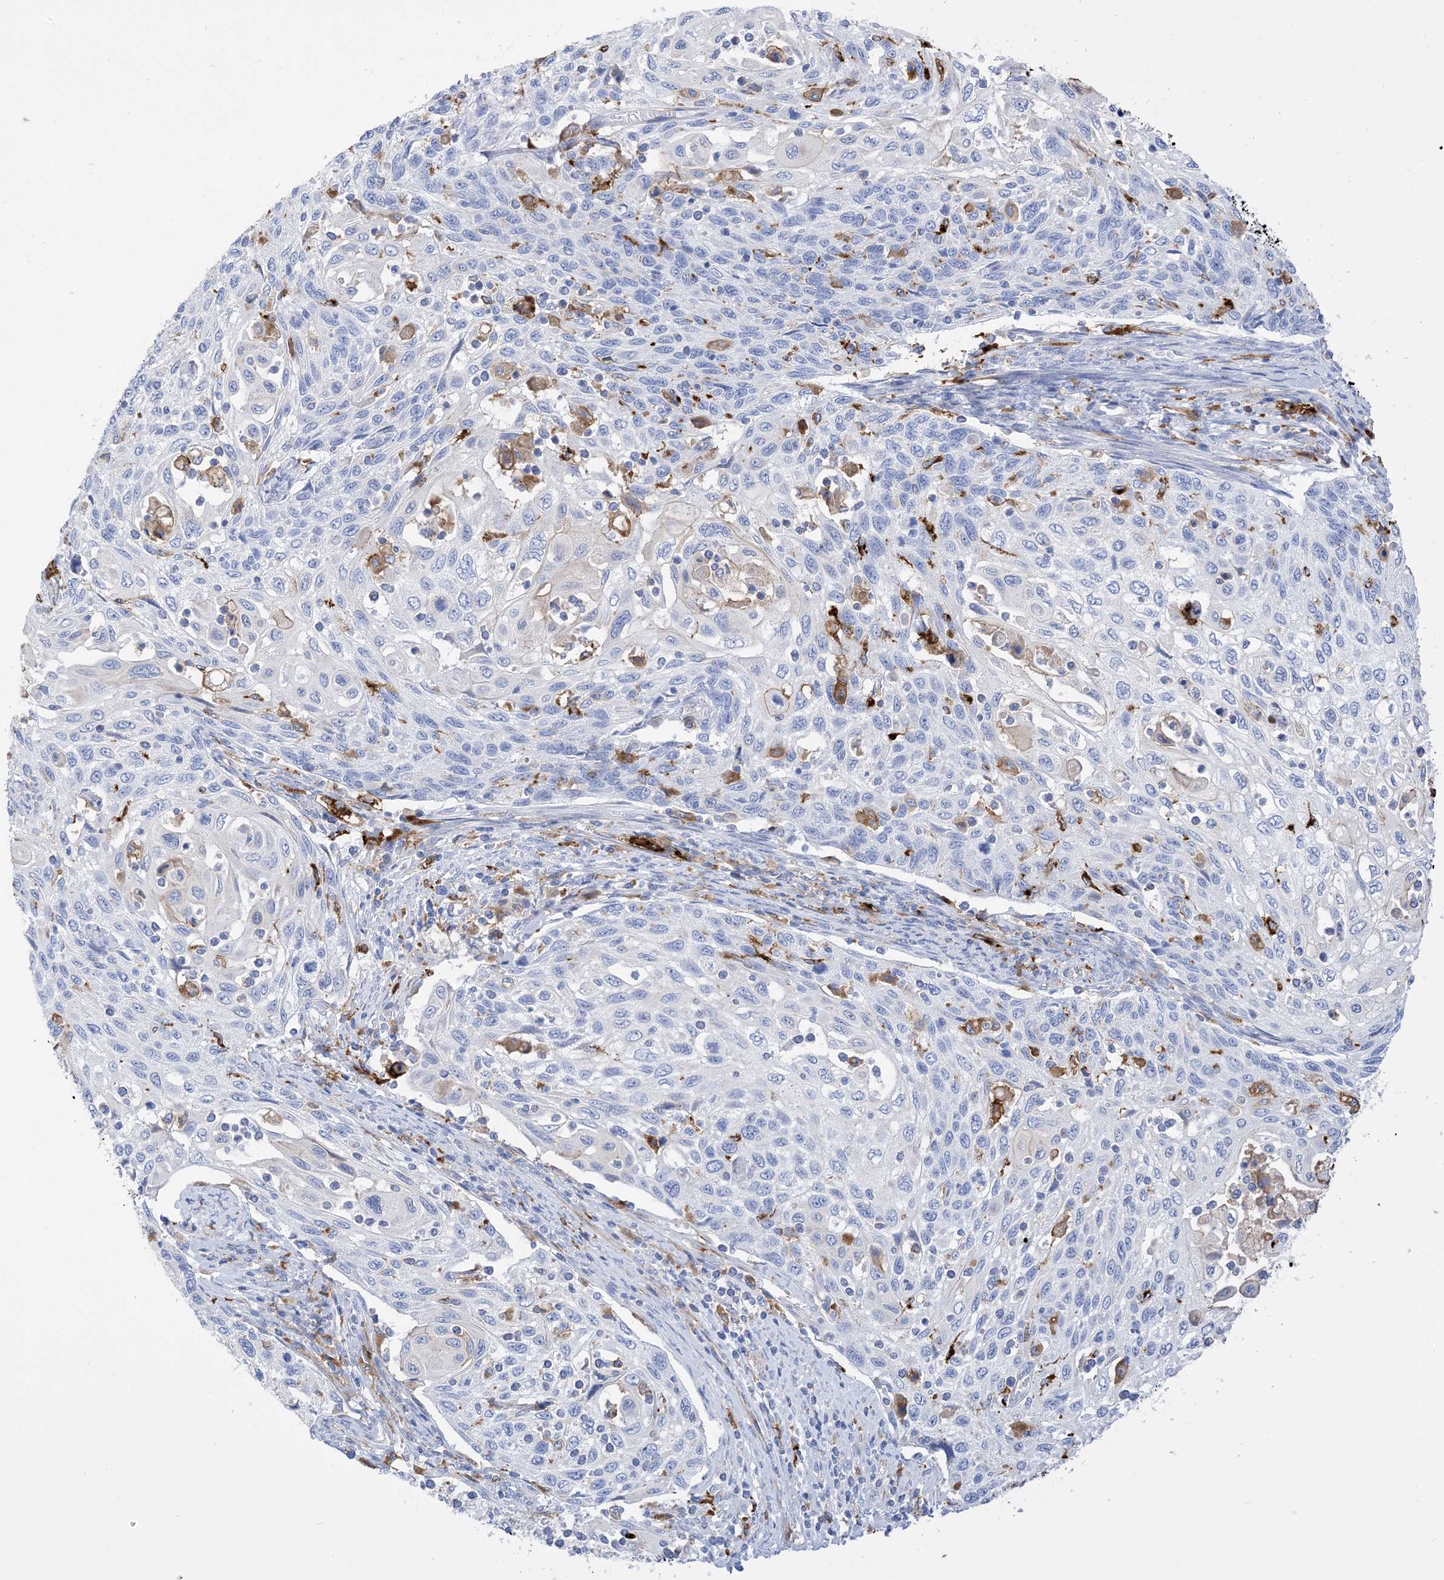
{"staining": {"intensity": "negative", "quantity": "none", "location": "none"}, "tissue": "cervical cancer", "cell_type": "Tumor cells", "image_type": "cancer", "snomed": [{"axis": "morphology", "description": "Squamous cell carcinoma, NOS"}, {"axis": "topography", "description": "Cervix"}], "caption": "Immunohistochemistry histopathology image of human cervical cancer stained for a protein (brown), which reveals no staining in tumor cells.", "gene": "DPH3", "patient": {"sex": "female", "age": 70}}